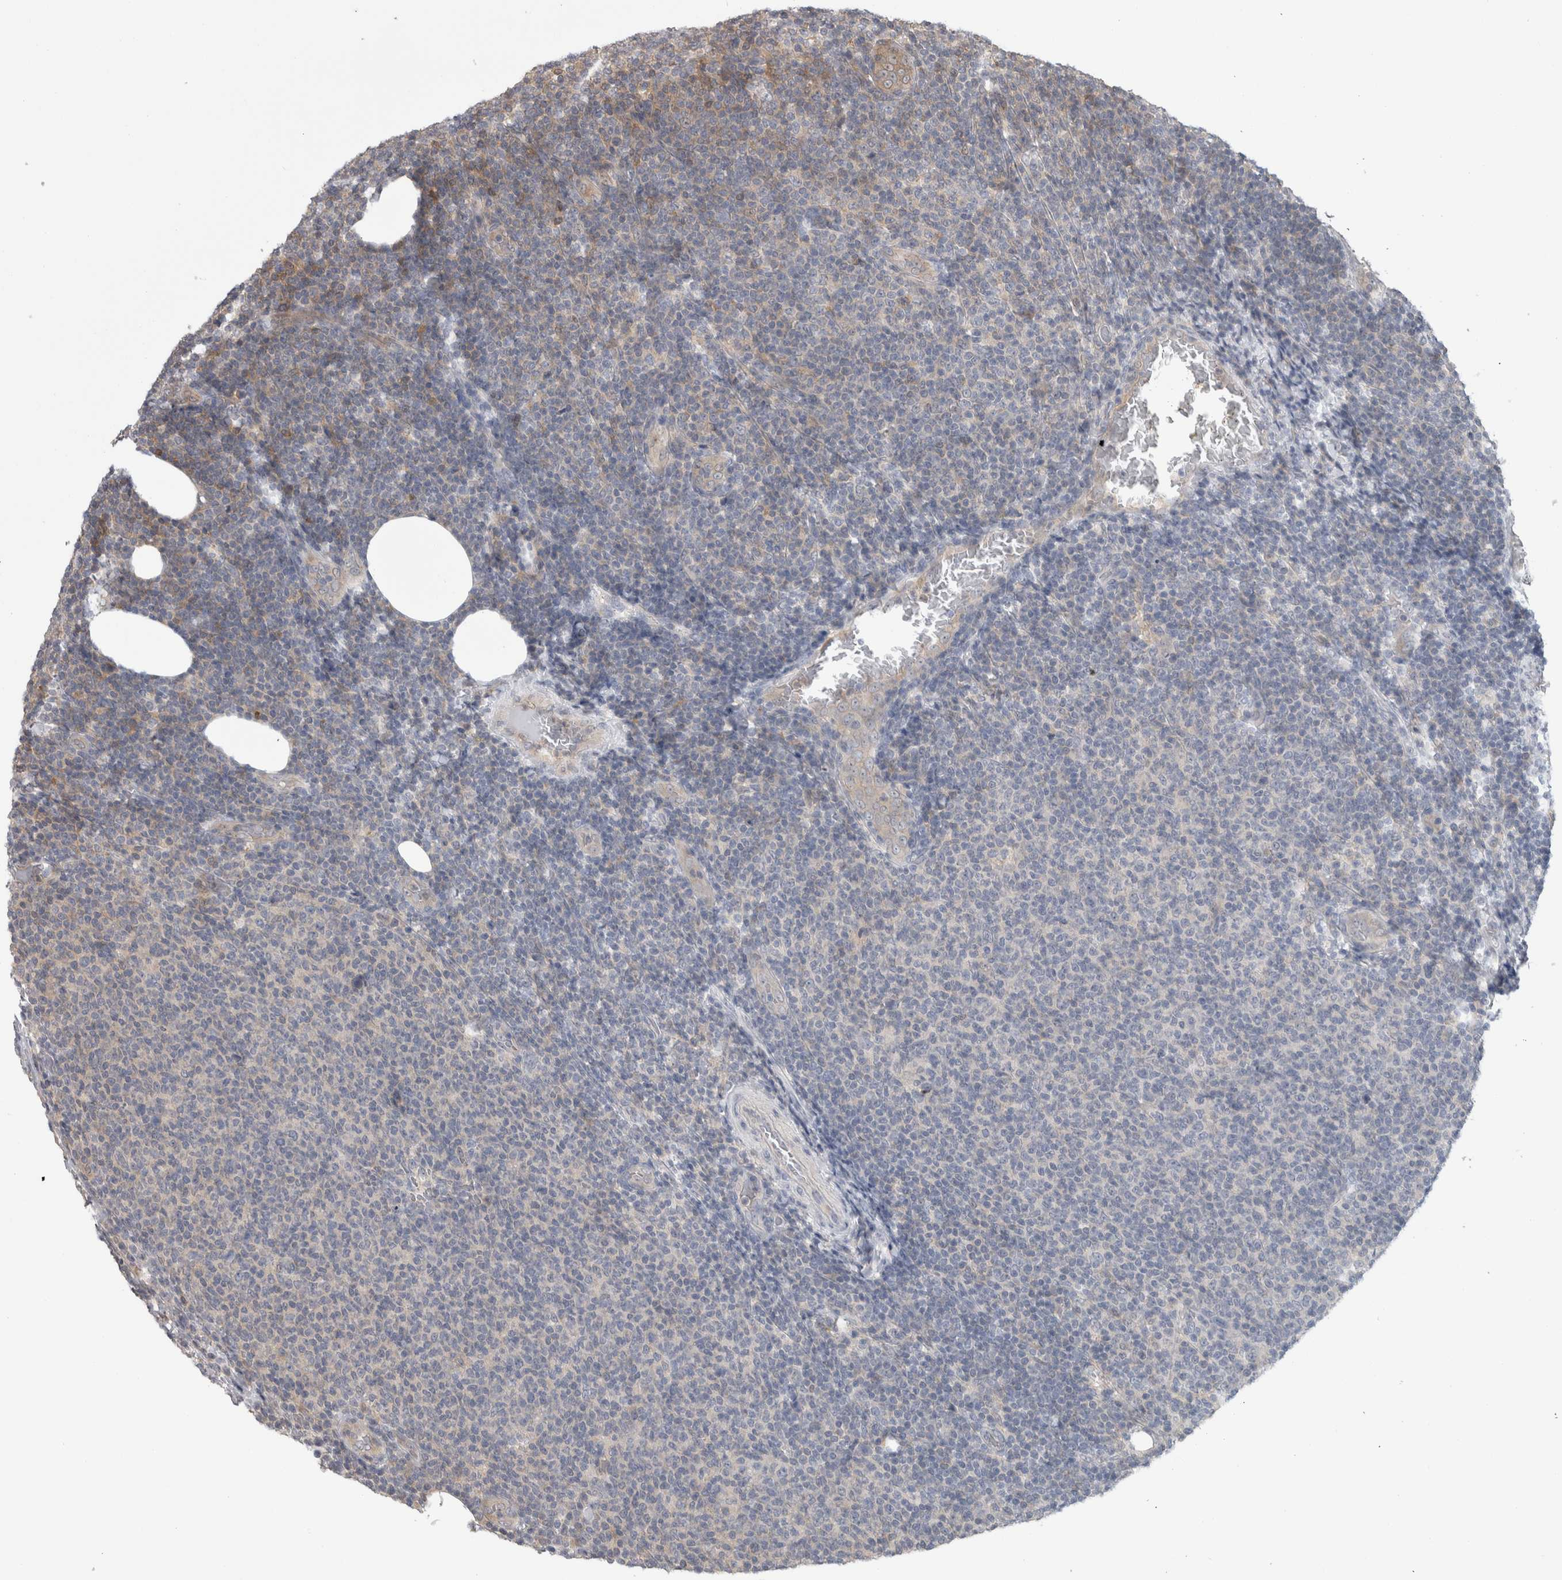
{"staining": {"intensity": "negative", "quantity": "none", "location": "none"}, "tissue": "lymphoma", "cell_type": "Tumor cells", "image_type": "cancer", "snomed": [{"axis": "morphology", "description": "Malignant lymphoma, non-Hodgkin's type, Low grade"}, {"axis": "topography", "description": "Lymph node"}], "caption": "Malignant lymphoma, non-Hodgkin's type (low-grade) stained for a protein using IHC demonstrates no positivity tumor cells.", "gene": "USH1G", "patient": {"sex": "male", "age": 66}}